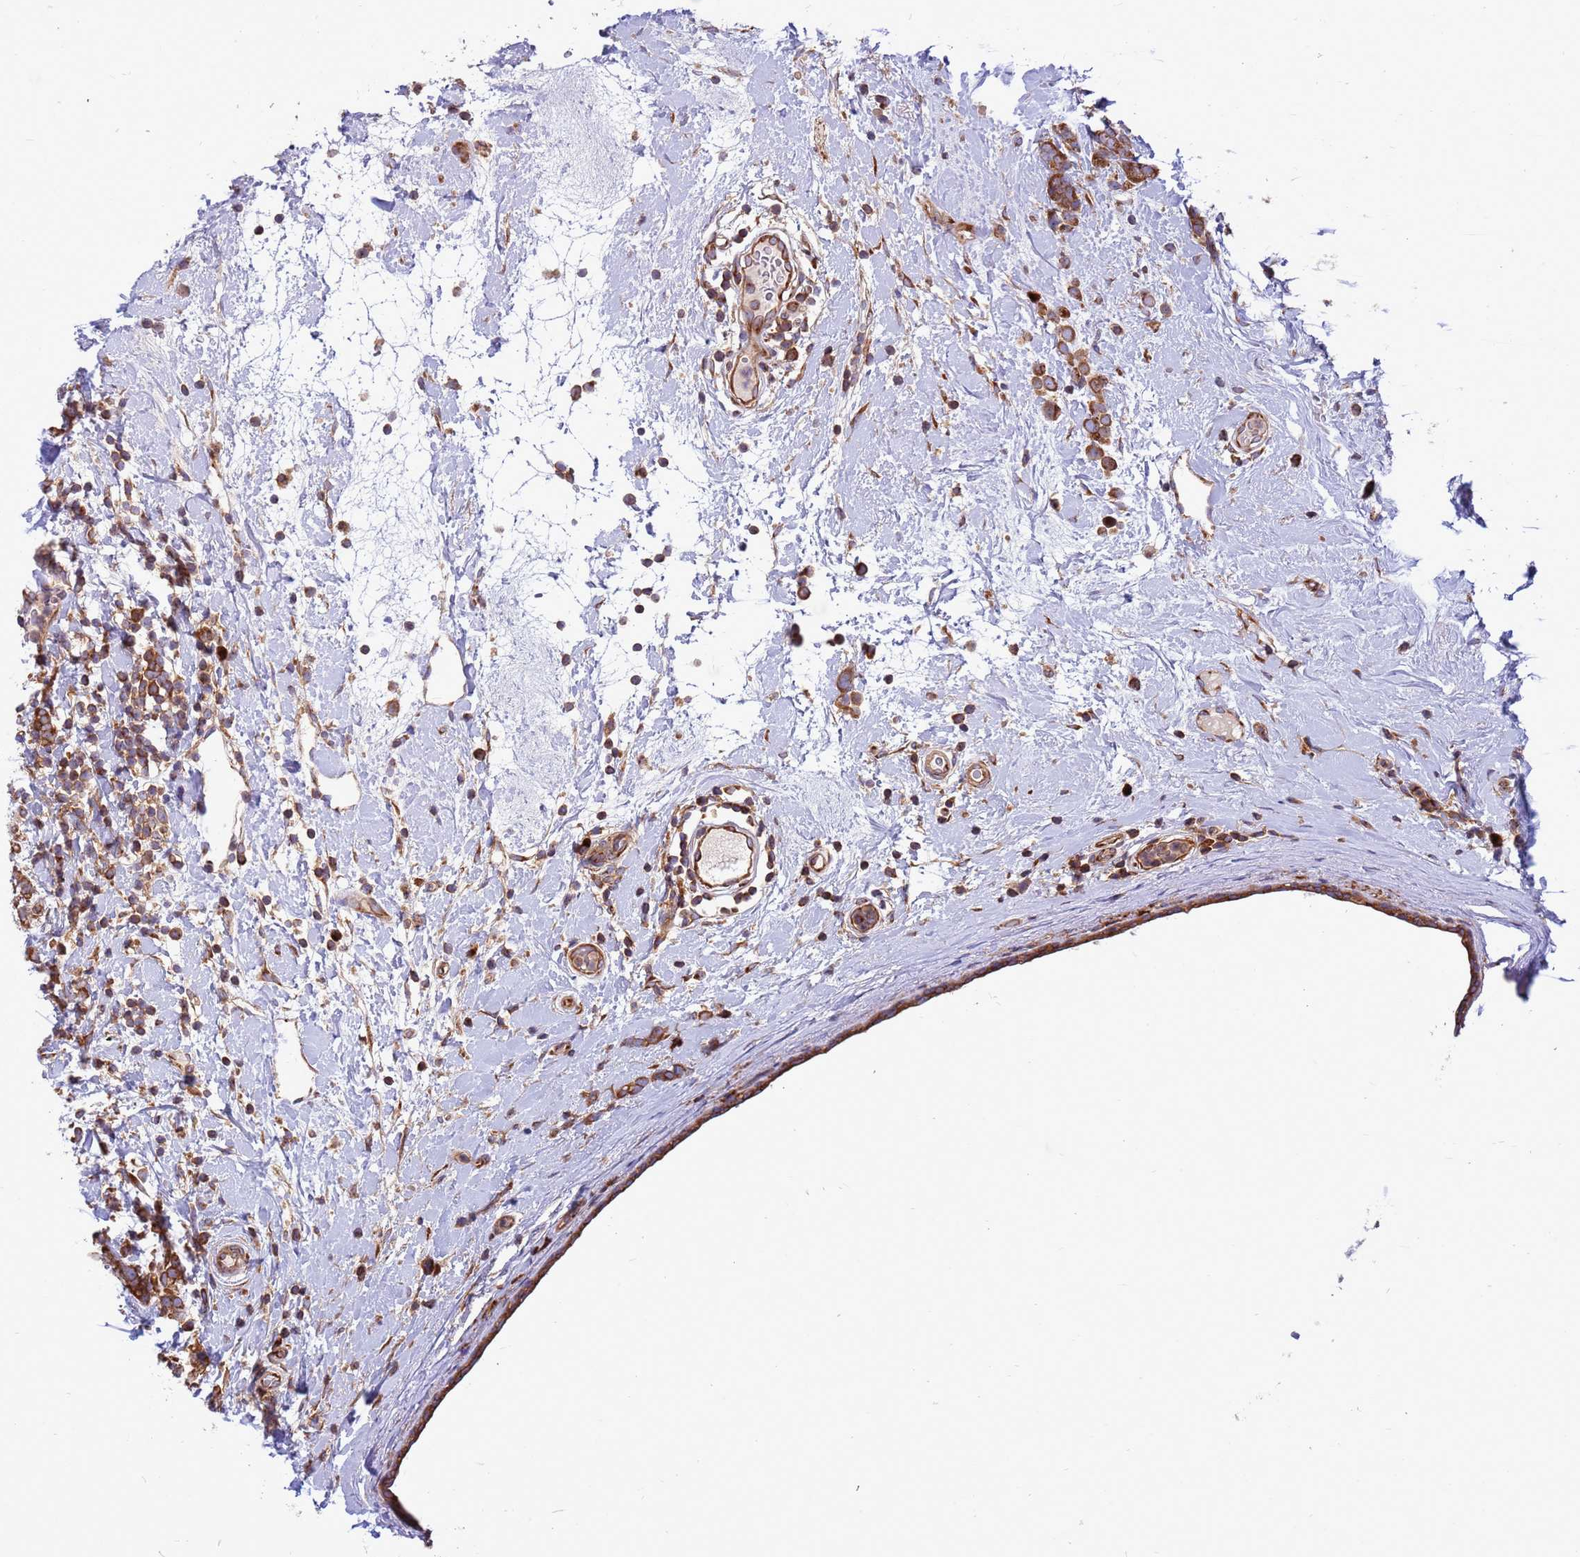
{"staining": {"intensity": "moderate", "quantity": ">75%", "location": "cytoplasmic/membranous"}, "tissue": "breast cancer", "cell_type": "Tumor cells", "image_type": "cancer", "snomed": [{"axis": "morphology", "description": "Lobular carcinoma"}, {"axis": "topography", "description": "Breast"}], "caption": "Immunohistochemistry of breast cancer reveals medium levels of moderate cytoplasmic/membranous positivity in about >75% of tumor cells.", "gene": "ZC3HAV1", "patient": {"sex": "female", "age": 58}}